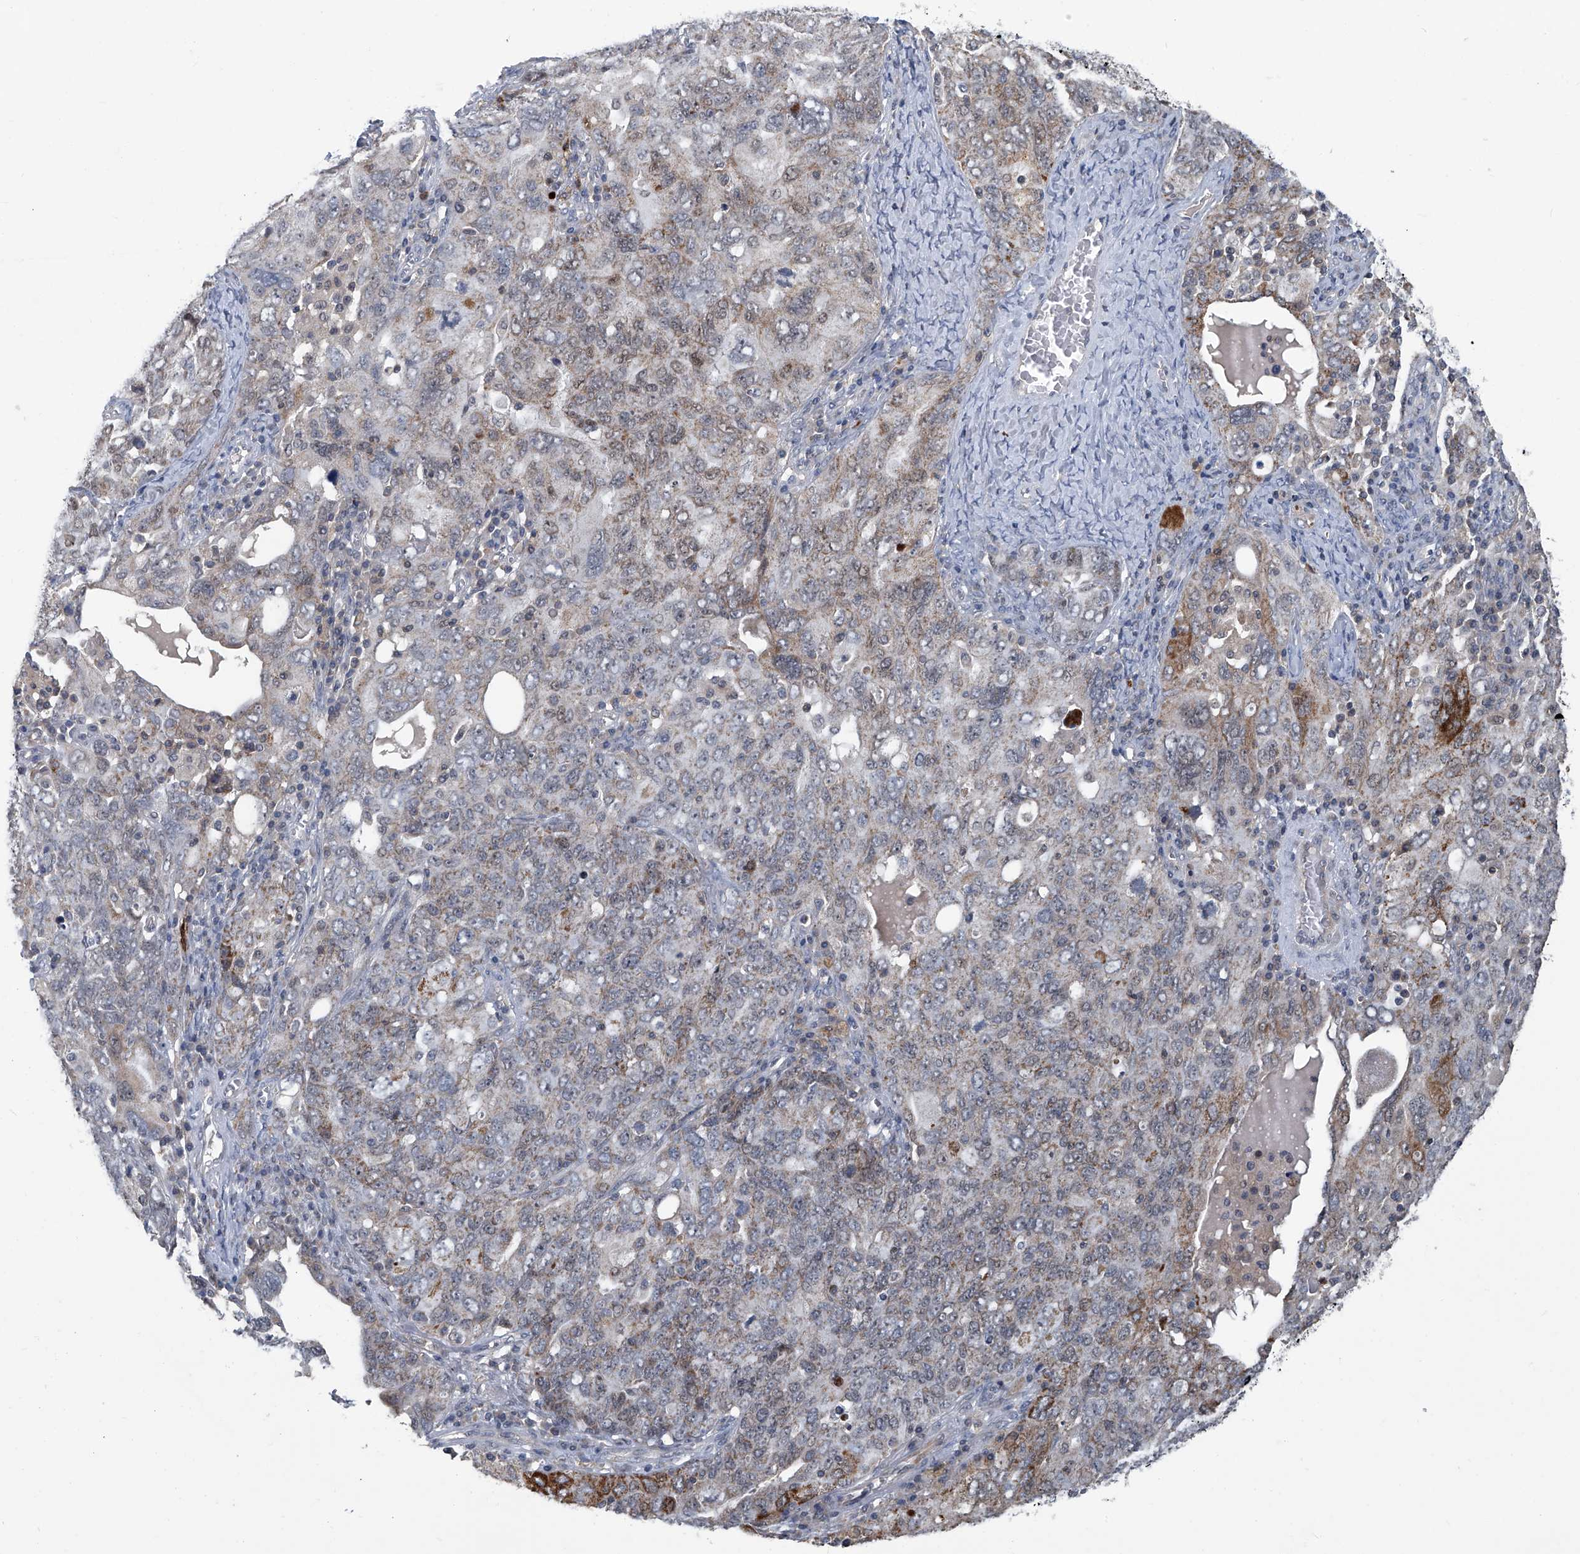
{"staining": {"intensity": "moderate", "quantity": "25%-75%", "location": "cytoplasmic/membranous"}, "tissue": "ovarian cancer", "cell_type": "Tumor cells", "image_type": "cancer", "snomed": [{"axis": "morphology", "description": "Carcinoma, endometroid"}, {"axis": "topography", "description": "Ovary"}], "caption": "An immunohistochemistry (IHC) histopathology image of tumor tissue is shown. Protein staining in brown shows moderate cytoplasmic/membranous positivity in ovarian cancer within tumor cells. (Brightfield microscopy of DAB IHC at high magnification).", "gene": "AKNAD1", "patient": {"sex": "female", "age": 62}}